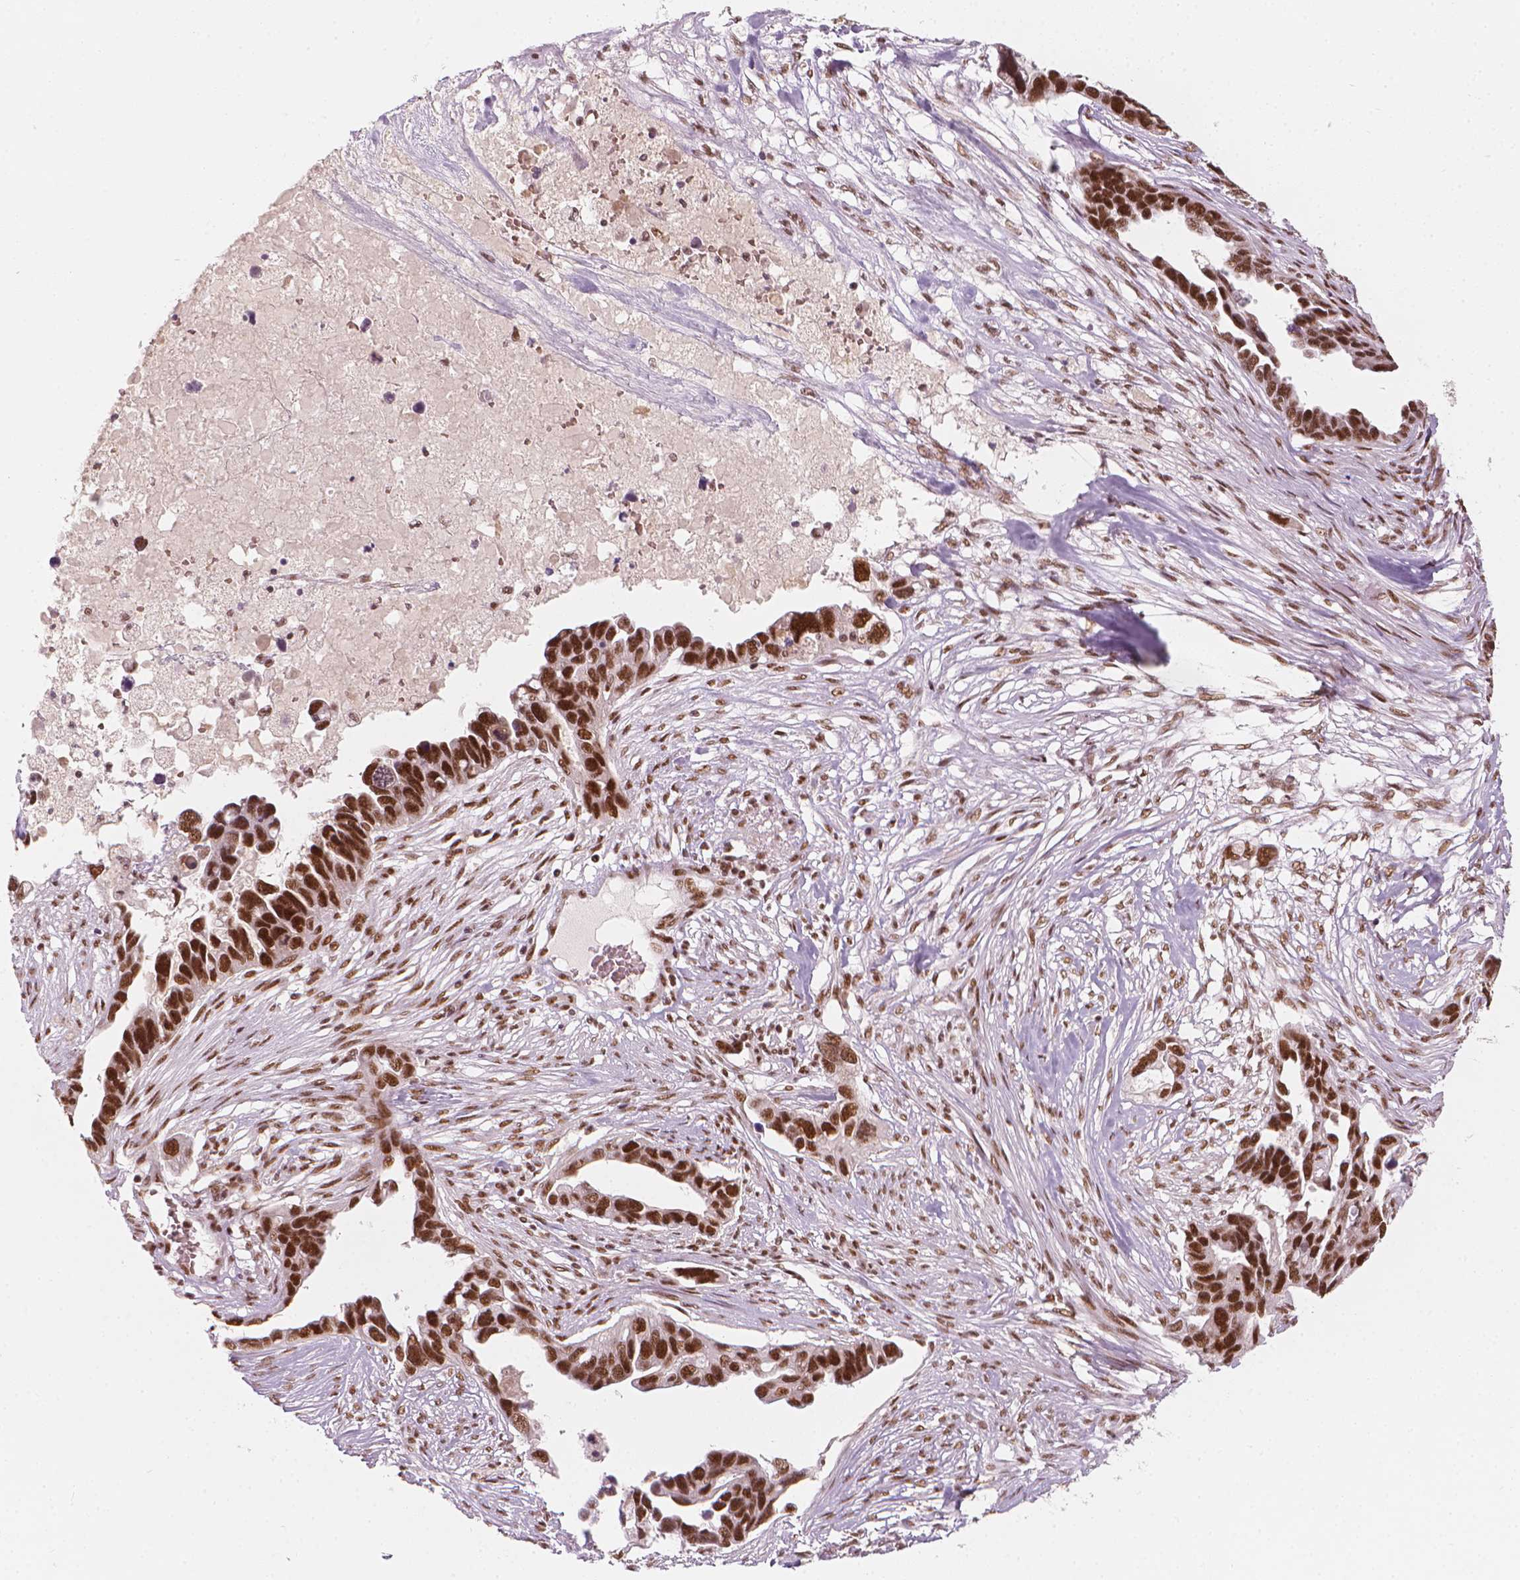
{"staining": {"intensity": "strong", "quantity": ">75%", "location": "nuclear"}, "tissue": "ovarian cancer", "cell_type": "Tumor cells", "image_type": "cancer", "snomed": [{"axis": "morphology", "description": "Cystadenocarcinoma, serous, NOS"}, {"axis": "topography", "description": "Ovary"}], "caption": "Approximately >75% of tumor cells in human serous cystadenocarcinoma (ovarian) demonstrate strong nuclear protein positivity as visualized by brown immunohistochemical staining.", "gene": "ELF2", "patient": {"sex": "female", "age": 54}}